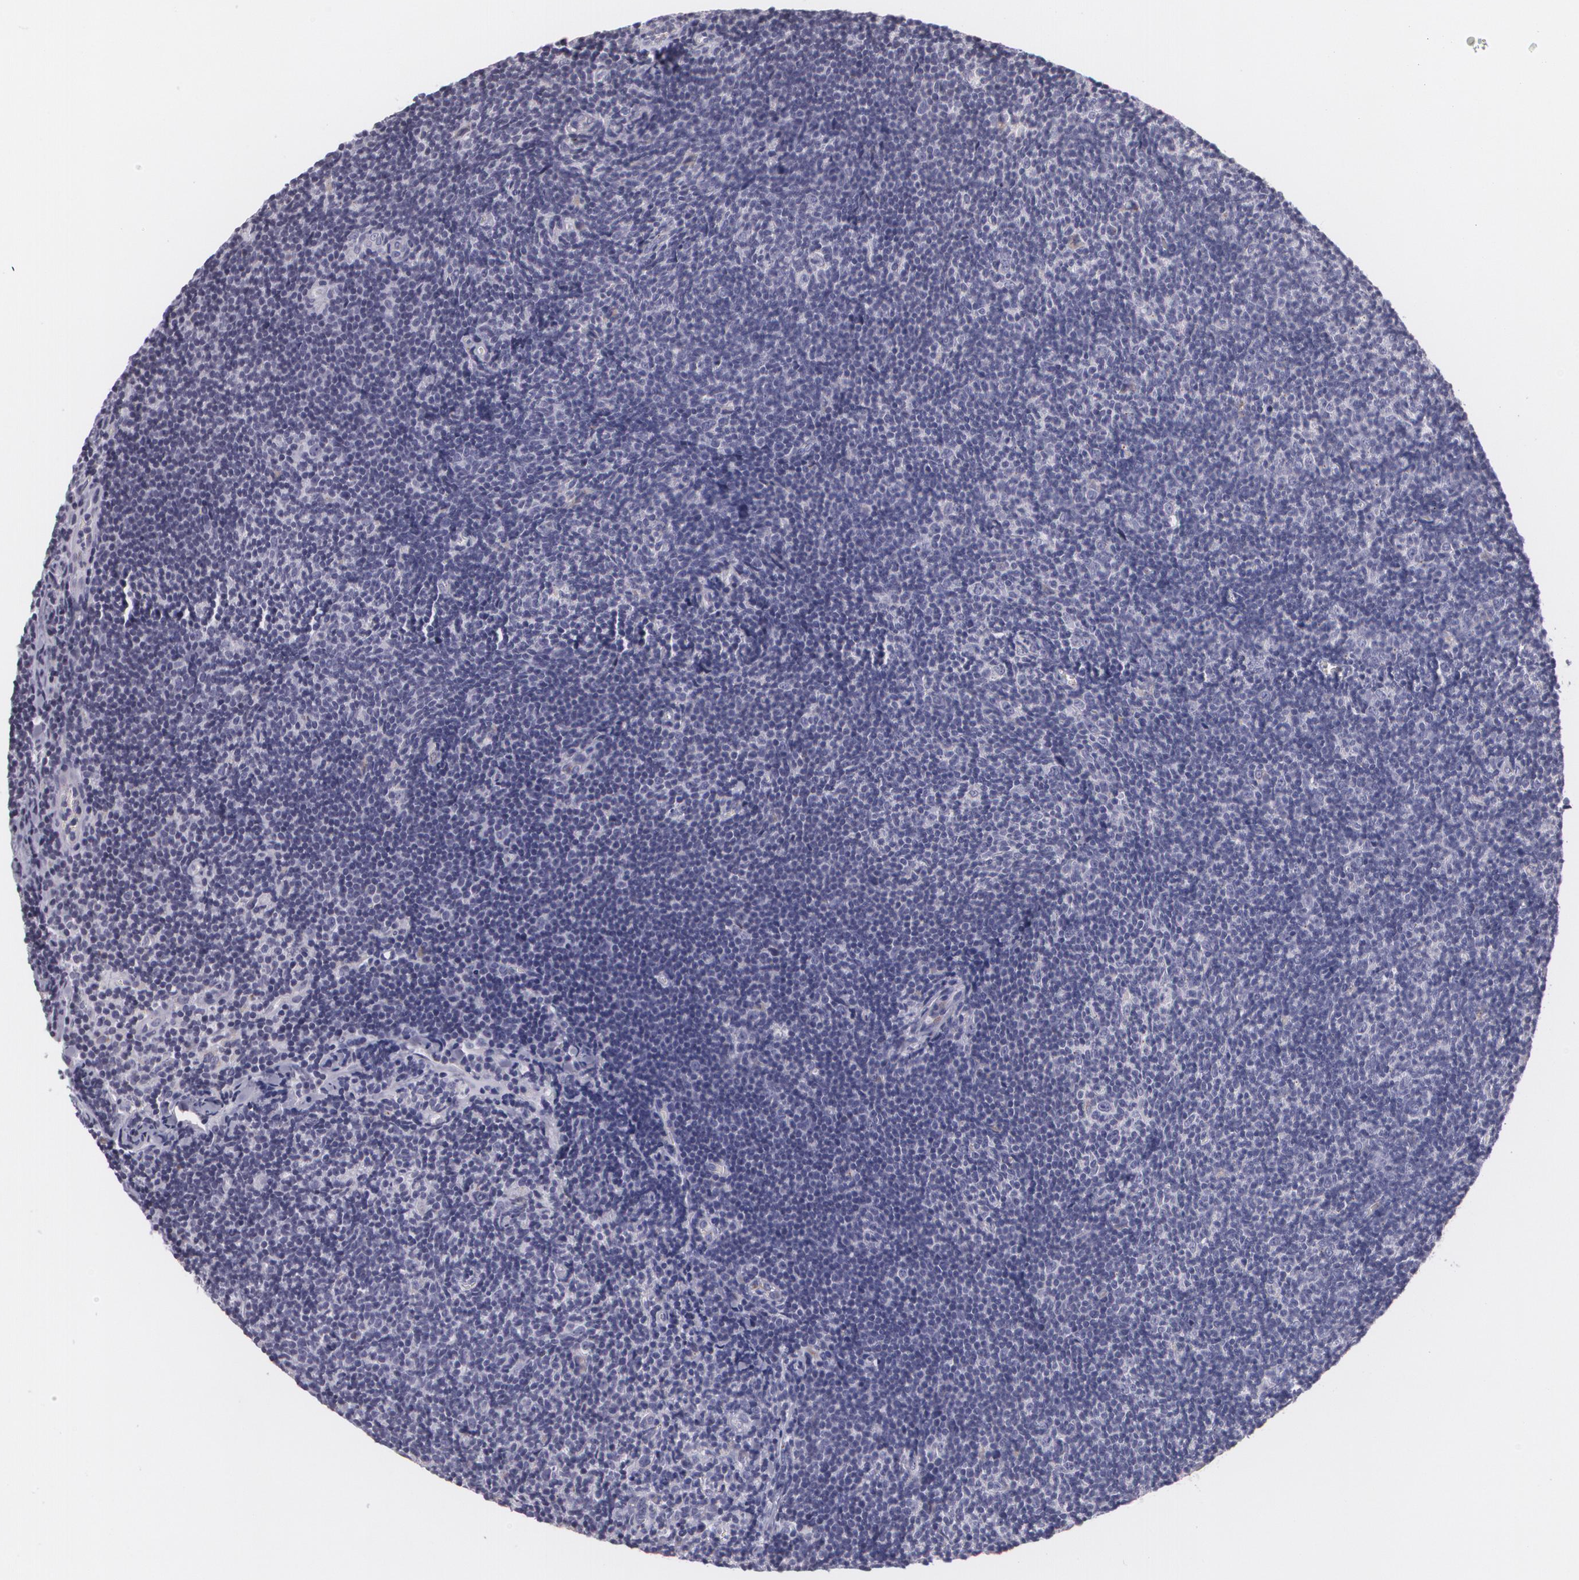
{"staining": {"intensity": "negative", "quantity": "none", "location": "none"}, "tissue": "lymphoma", "cell_type": "Tumor cells", "image_type": "cancer", "snomed": [{"axis": "morphology", "description": "Malignant lymphoma, non-Hodgkin's type, Low grade"}, {"axis": "topography", "description": "Lymph node"}], "caption": "Lymphoma was stained to show a protein in brown. There is no significant positivity in tumor cells.", "gene": "CILK1", "patient": {"sex": "male", "age": 49}}